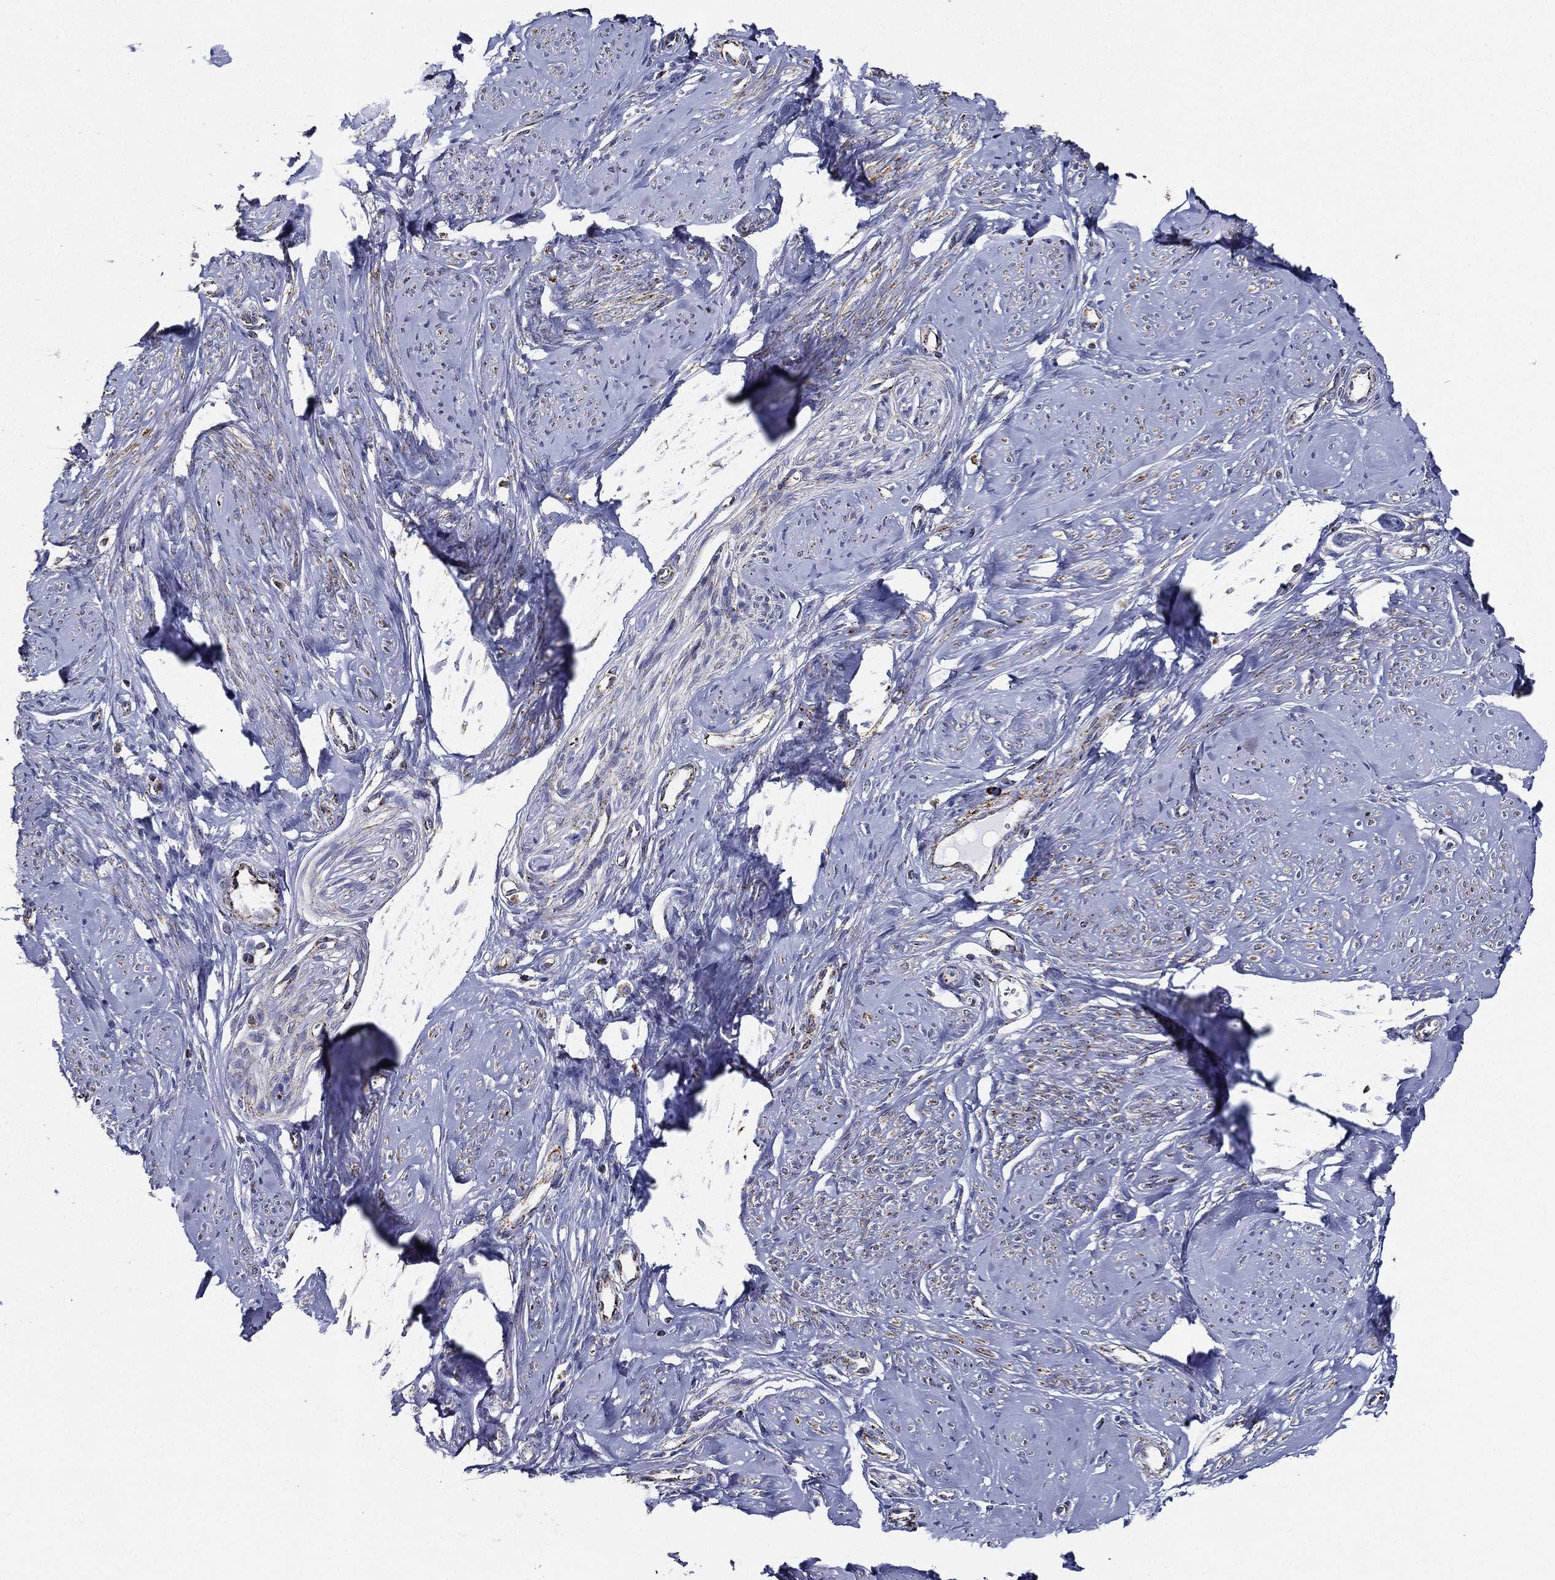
{"staining": {"intensity": "negative", "quantity": "none", "location": "none"}, "tissue": "smooth muscle", "cell_type": "Smooth muscle cells", "image_type": "normal", "snomed": [{"axis": "morphology", "description": "Normal tissue, NOS"}, {"axis": "topography", "description": "Smooth muscle"}], "caption": "High power microscopy histopathology image of an immunohistochemistry photomicrograph of benign smooth muscle, revealing no significant staining in smooth muscle cells. Nuclei are stained in blue.", "gene": "NDUFAB1", "patient": {"sex": "female", "age": 48}}